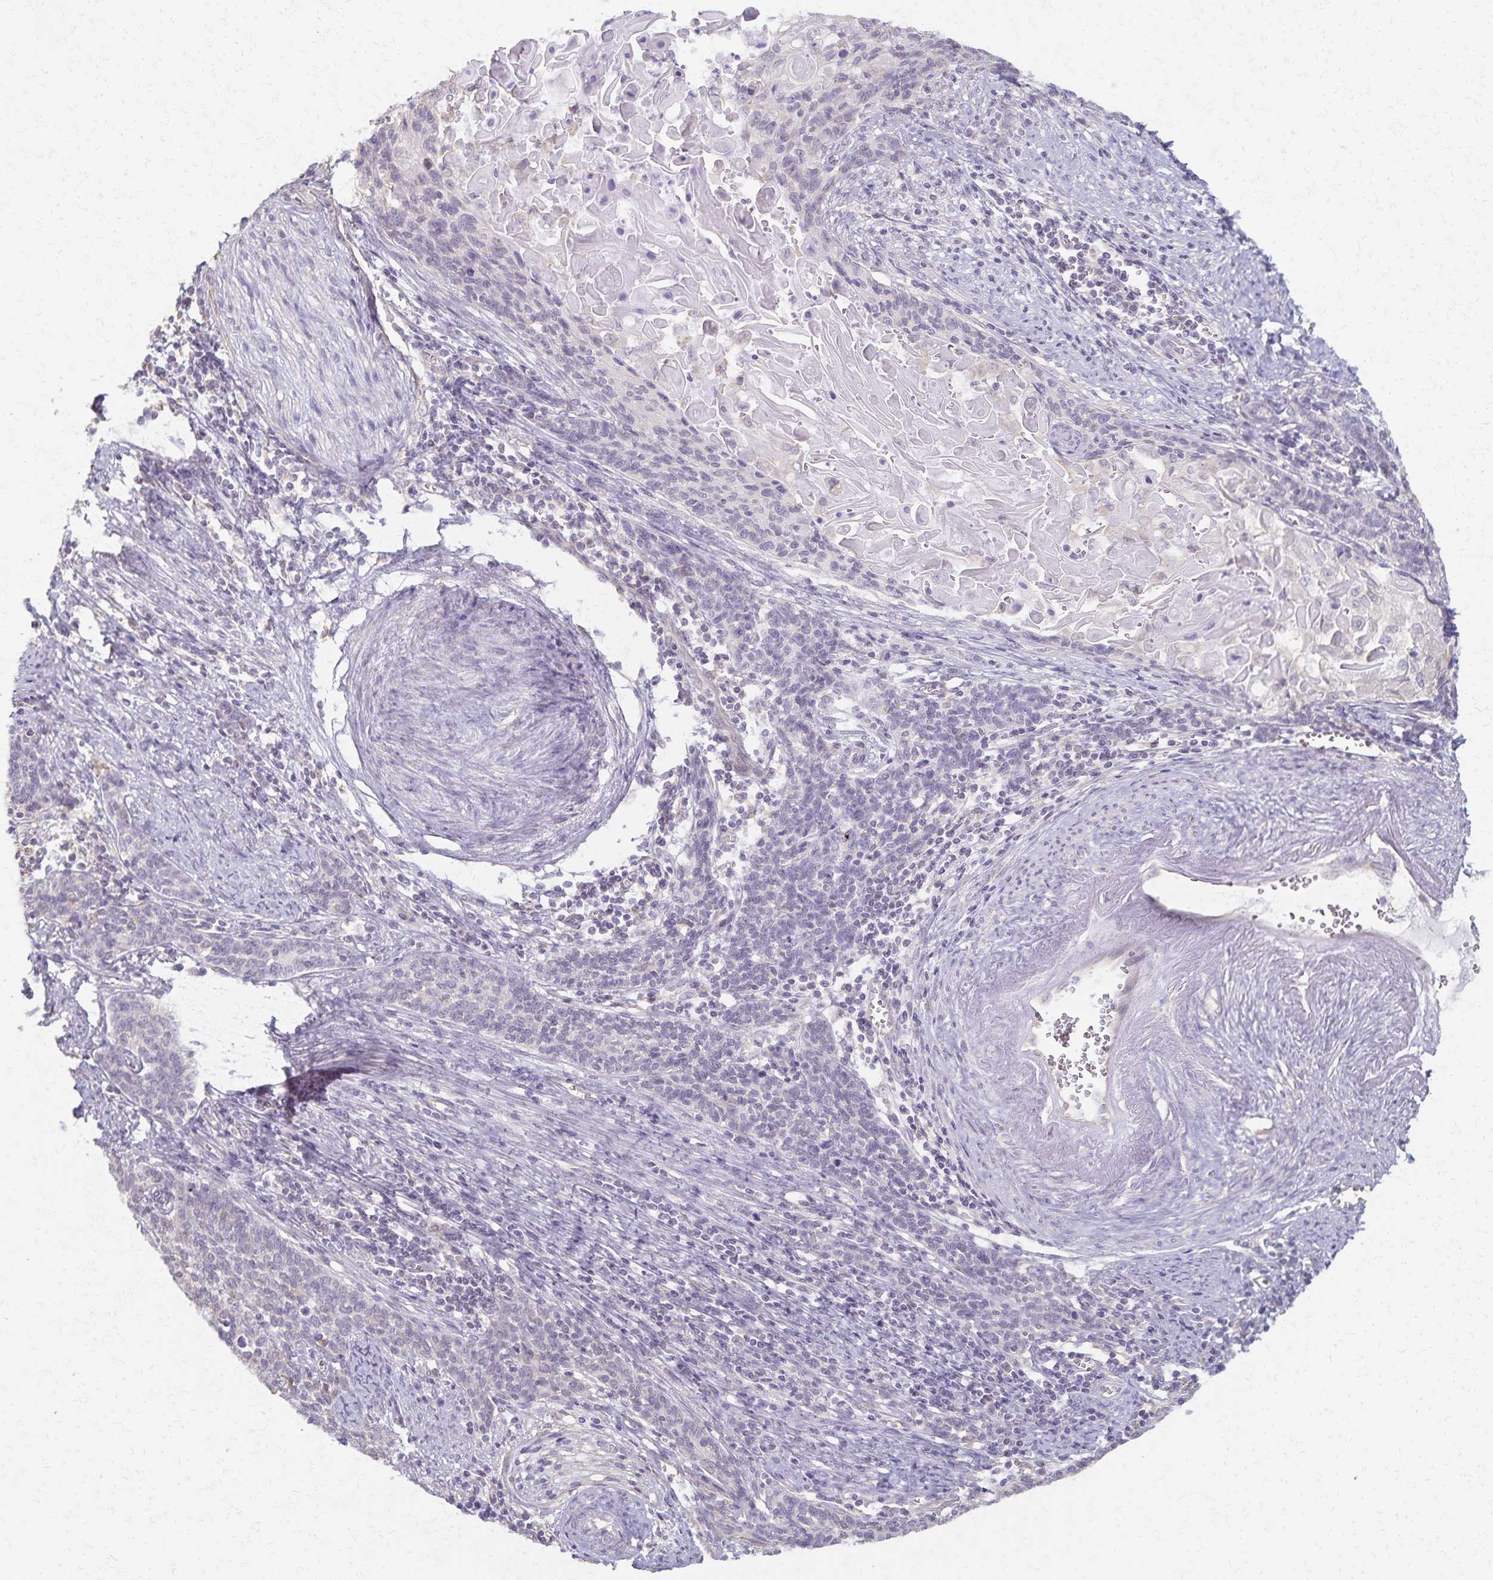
{"staining": {"intensity": "negative", "quantity": "none", "location": "none"}, "tissue": "cervical cancer", "cell_type": "Tumor cells", "image_type": "cancer", "snomed": [{"axis": "morphology", "description": "Squamous cell carcinoma, NOS"}, {"axis": "topography", "description": "Cervix"}], "caption": "Immunohistochemical staining of cervical cancer (squamous cell carcinoma) demonstrates no significant staining in tumor cells.", "gene": "KISS1", "patient": {"sex": "female", "age": 39}}